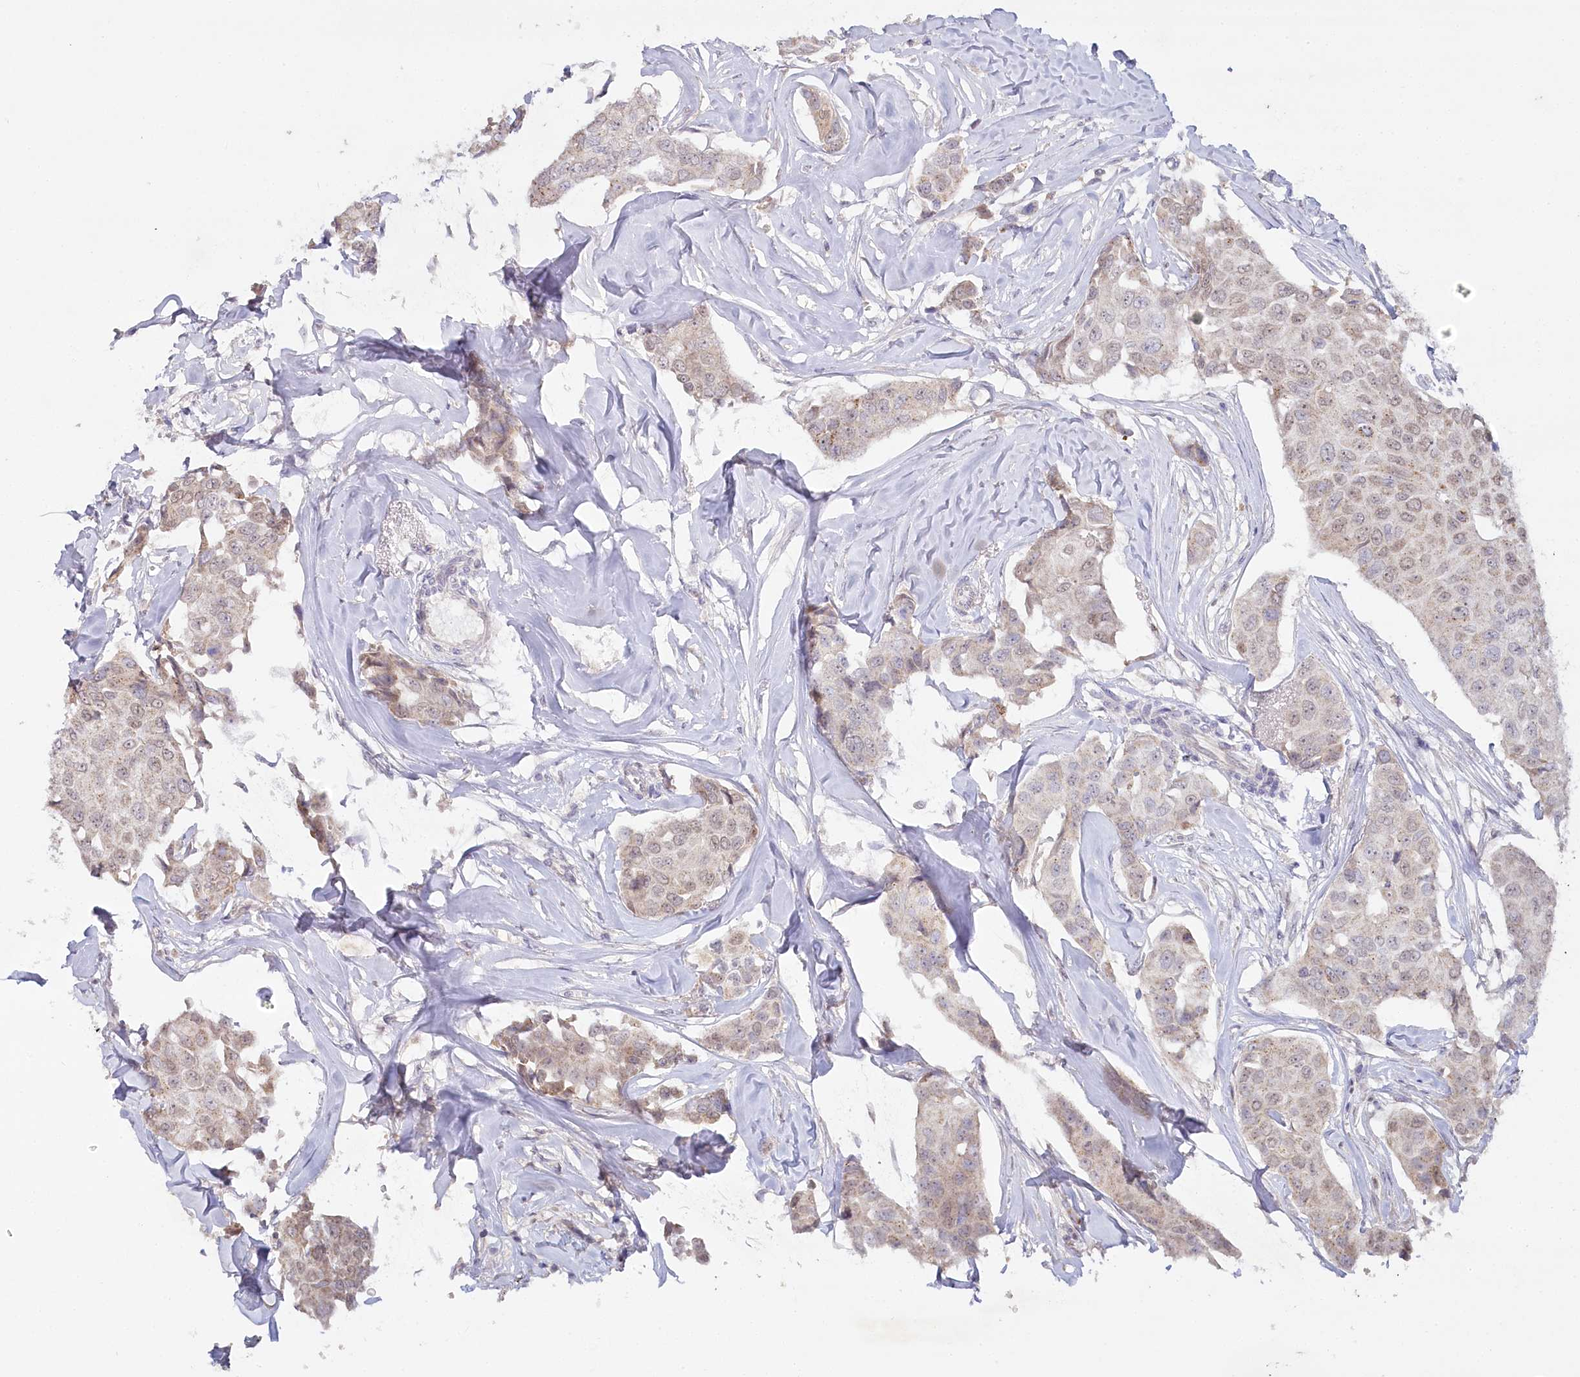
{"staining": {"intensity": "weak", "quantity": "25%-75%", "location": "cytoplasmic/membranous,nuclear"}, "tissue": "breast cancer", "cell_type": "Tumor cells", "image_type": "cancer", "snomed": [{"axis": "morphology", "description": "Duct carcinoma"}, {"axis": "topography", "description": "Breast"}], "caption": "An IHC histopathology image of tumor tissue is shown. Protein staining in brown shows weak cytoplasmic/membranous and nuclear positivity in breast cancer within tumor cells. (DAB (3,3'-diaminobenzidine) IHC, brown staining for protein, blue staining for nuclei).", "gene": "ABITRAM", "patient": {"sex": "female", "age": 80}}